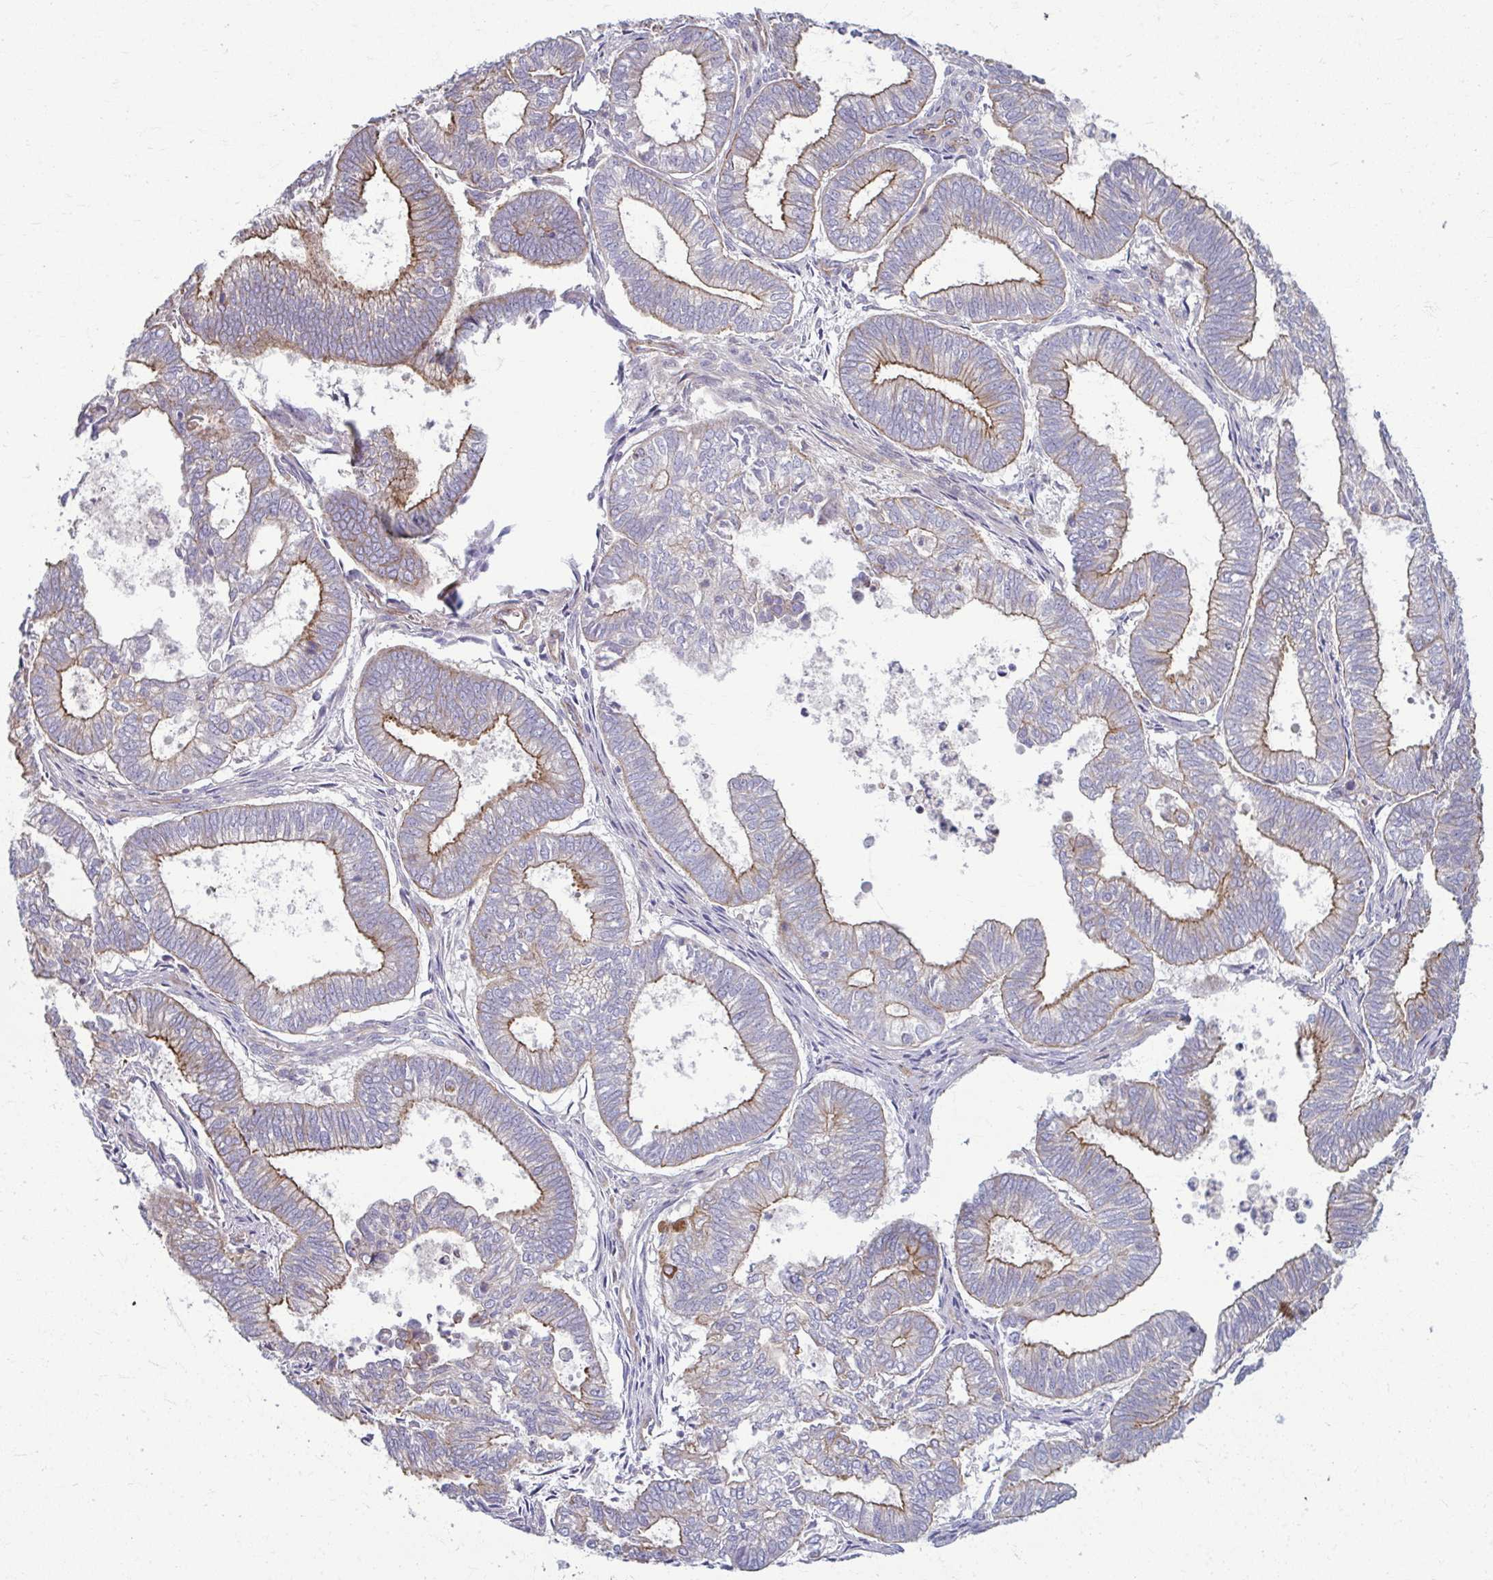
{"staining": {"intensity": "moderate", "quantity": "25%-75%", "location": "cytoplasmic/membranous"}, "tissue": "ovarian cancer", "cell_type": "Tumor cells", "image_type": "cancer", "snomed": [{"axis": "morphology", "description": "Carcinoma, endometroid"}, {"axis": "topography", "description": "Ovary"}], "caption": "The immunohistochemical stain labels moderate cytoplasmic/membranous expression in tumor cells of ovarian endometroid carcinoma tissue.", "gene": "EID2B", "patient": {"sex": "female", "age": 64}}